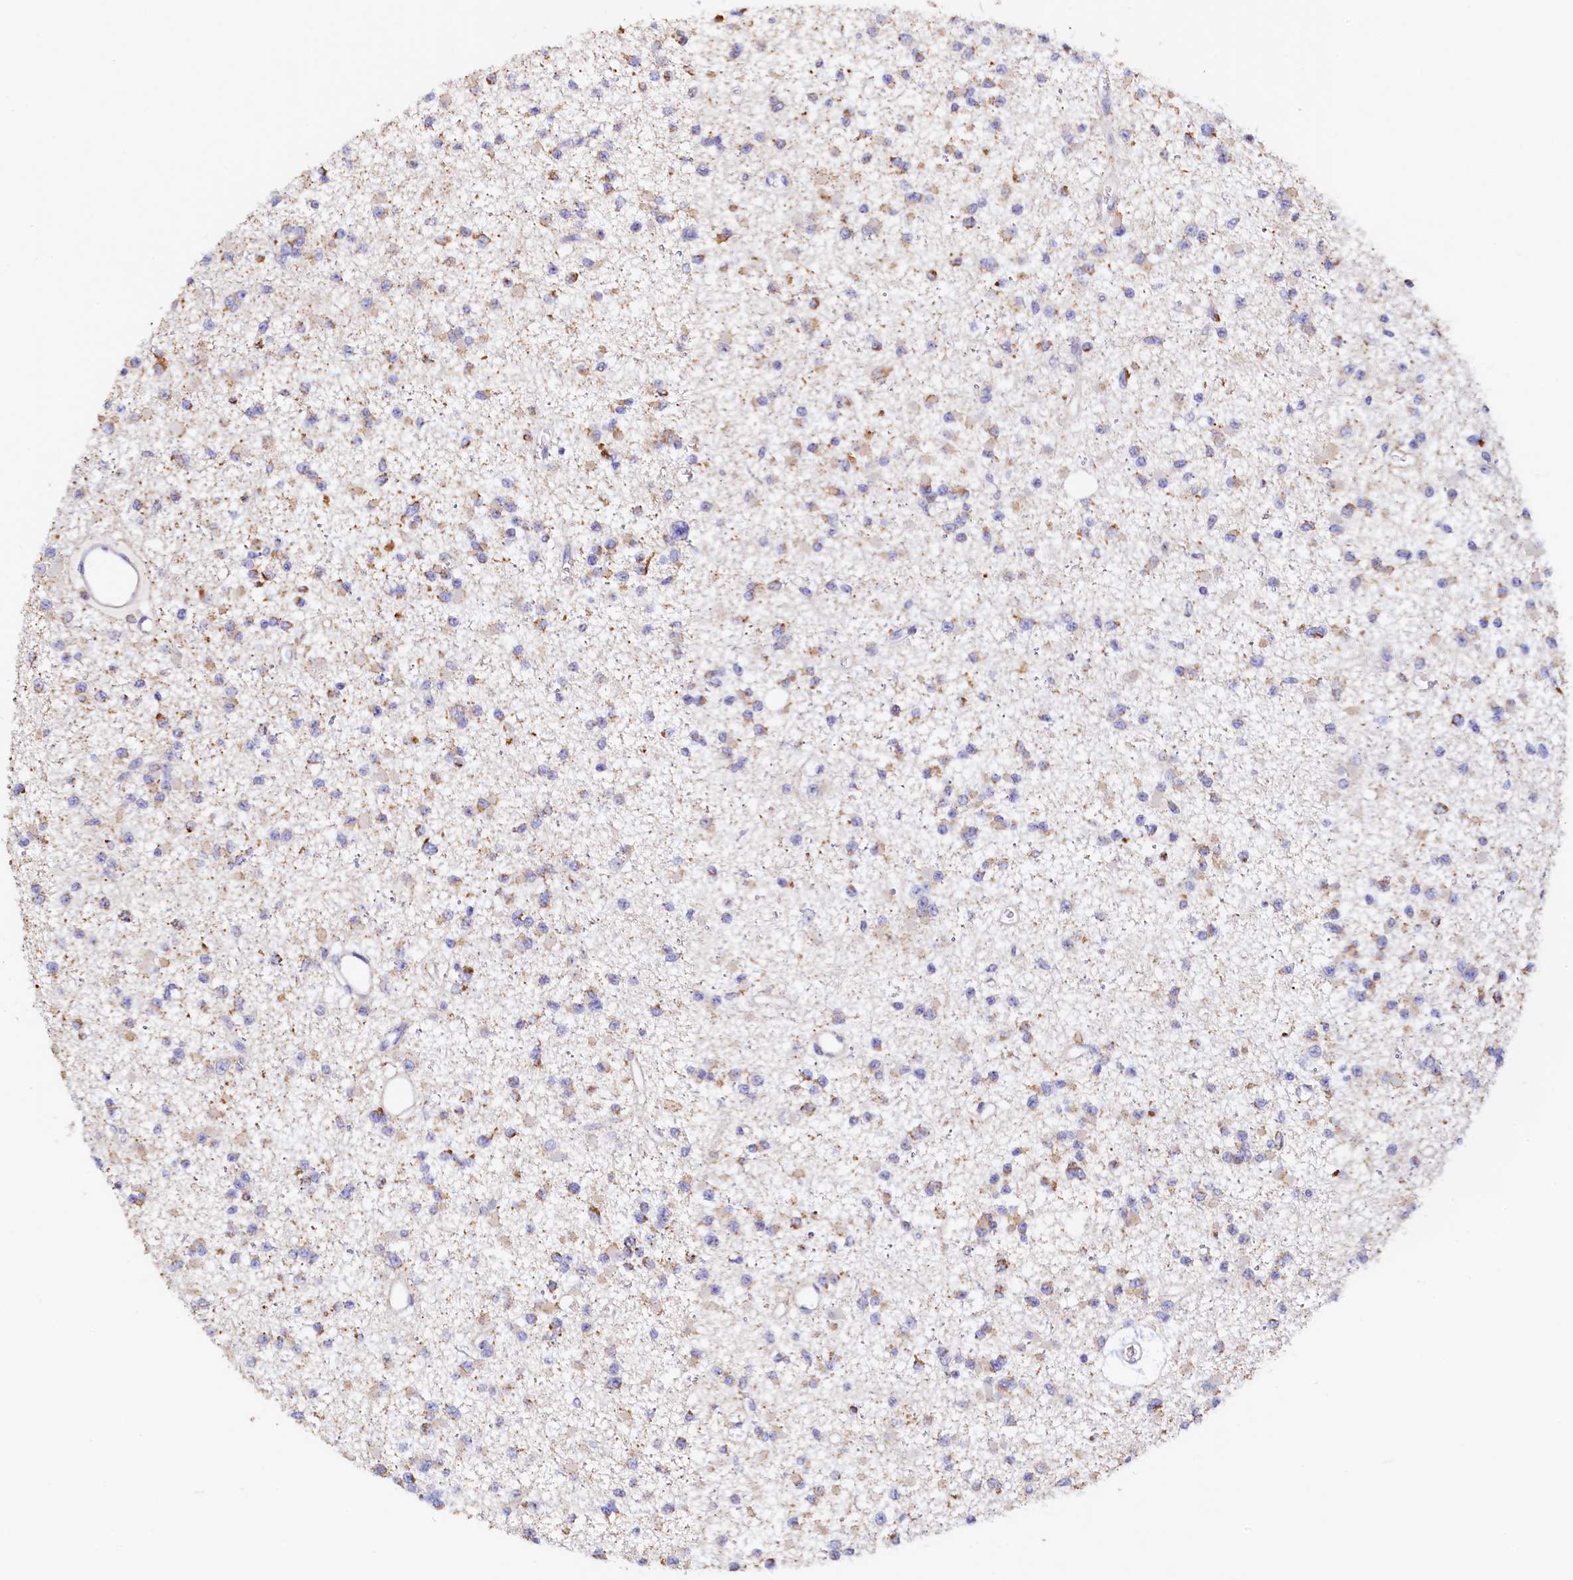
{"staining": {"intensity": "moderate", "quantity": "<25%", "location": "cytoplasmic/membranous"}, "tissue": "glioma", "cell_type": "Tumor cells", "image_type": "cancer", "snomed": [{"axis": "morphology", "description": "Glioma, malignant, Low grade"}, {"axis": "topography", "description": "Brain"}], "caption": "Approximately <25% of tumor cells in human malignant low-grade glioma reveal moderate cytoplasmic/membranous protein staining as visualized by brown immunohistochemical staining.", "gene": "POC1A", "patient": {"sex": "female", "age": 22}}